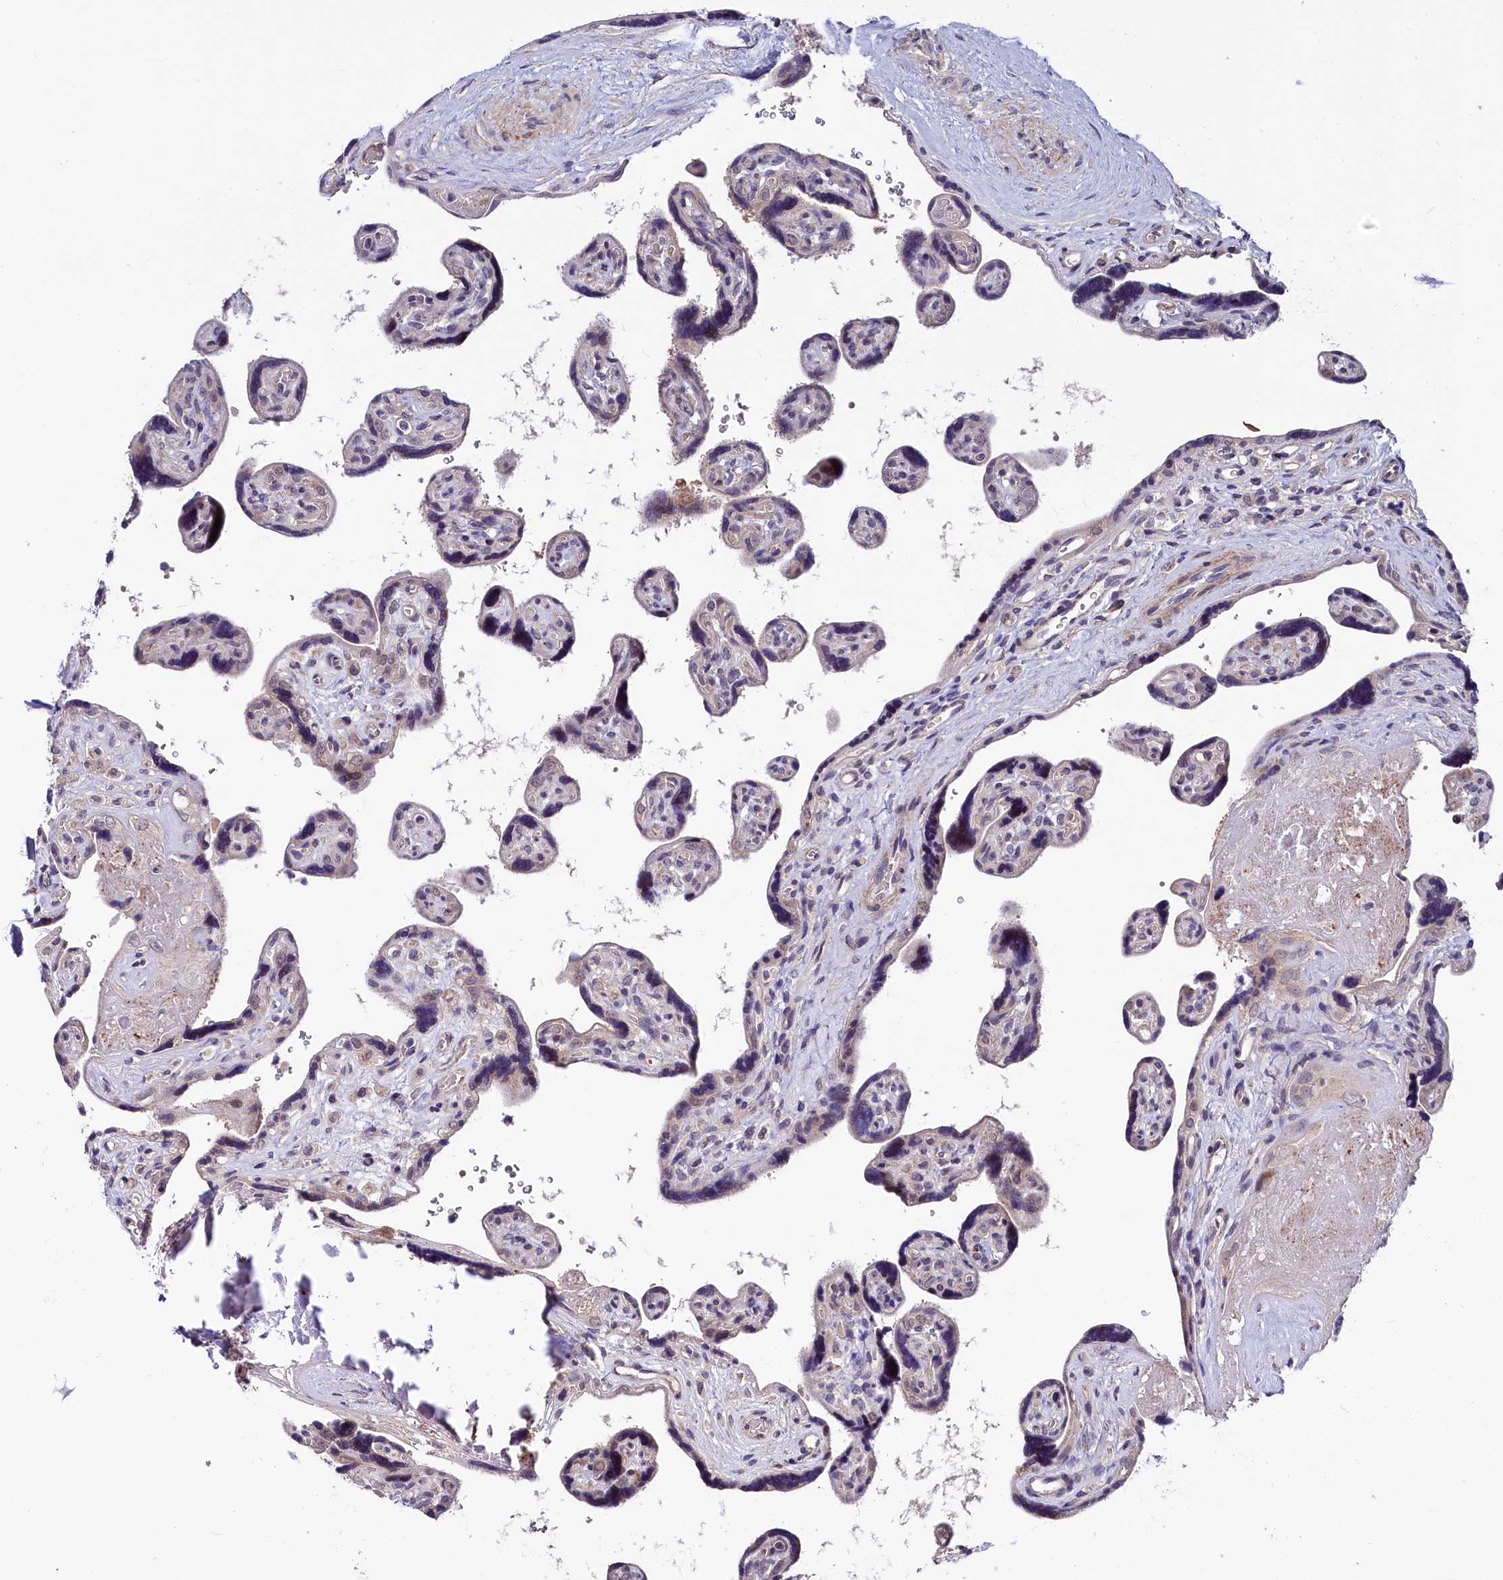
{"staining": {"intensity": "weak", "quantity": "<25%", "location": "cytoplasmic/membranous"}, "tissue": "placenta", "cell_type": "Trophoblastic cells", "image_type": "normal", "snomed": [{"axis": "morphology", "description": "Normal tissue, NOS"}, {"axis": "topography", "description": "Placenta"}], "caption": "Micrograph shows no protein staining in trophoblastic cells of normal placenta.", "gene": "SLC39A6", "patient": {"sex": "female", "age": 39}}